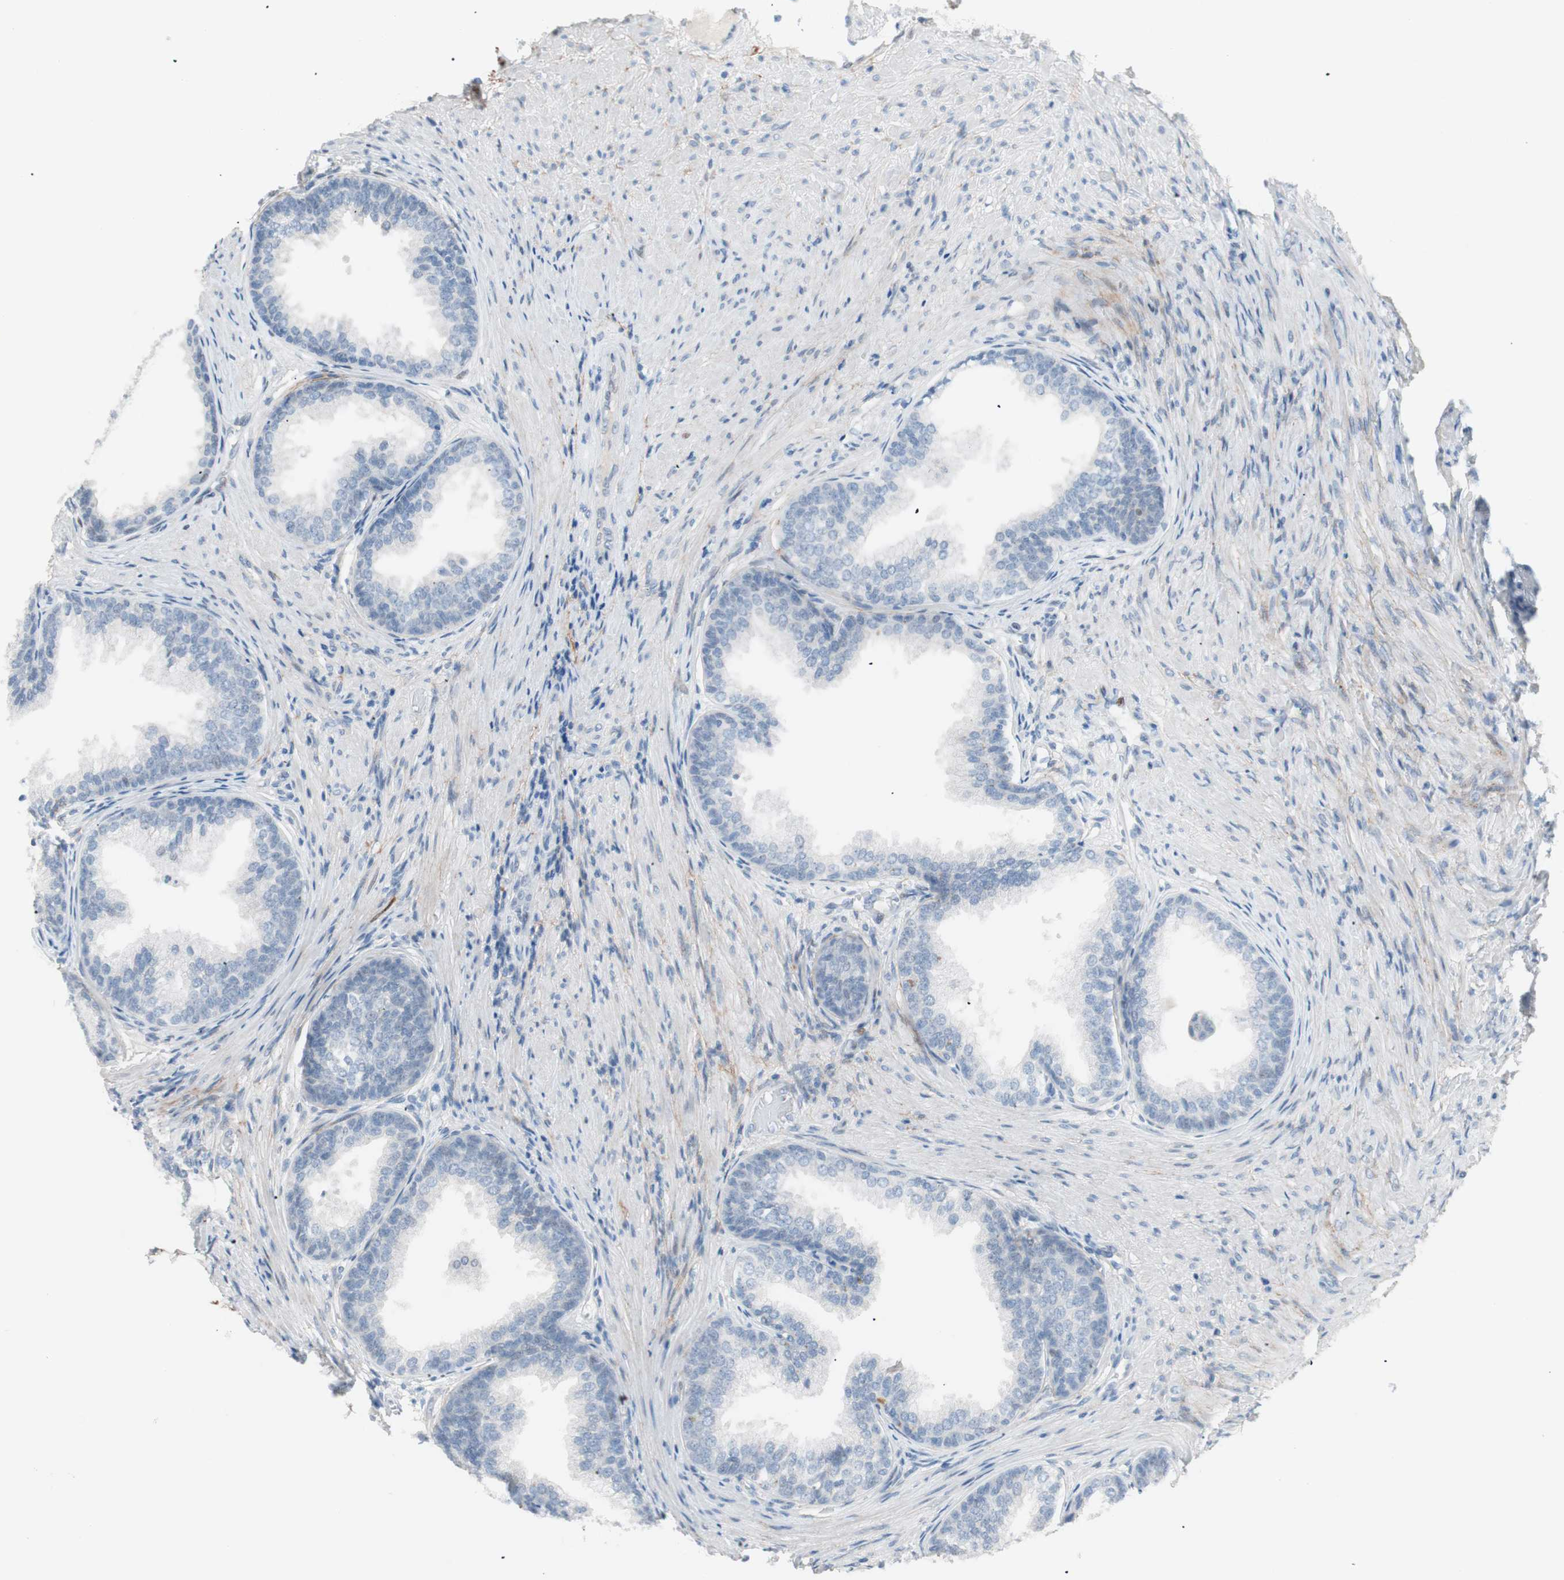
{"staining": {"intensity": "negative", "quantity": "none", "location": "none"}, "tissue": "prostate", "cell_type": "Glandular cells", "image_type": "normal", "snomed": [{"axis": "morphology", "description": "Normal tissue, NOS"}, {"axis": "topography", "description": "Prostate"}], "caption": "An immunohistochemistry photomicrograph of normal prostate is shown. There is no staining in glandular cells of prostate.", "gene": "FOSL1", "patient": {"sex": "male", "age": 76}}